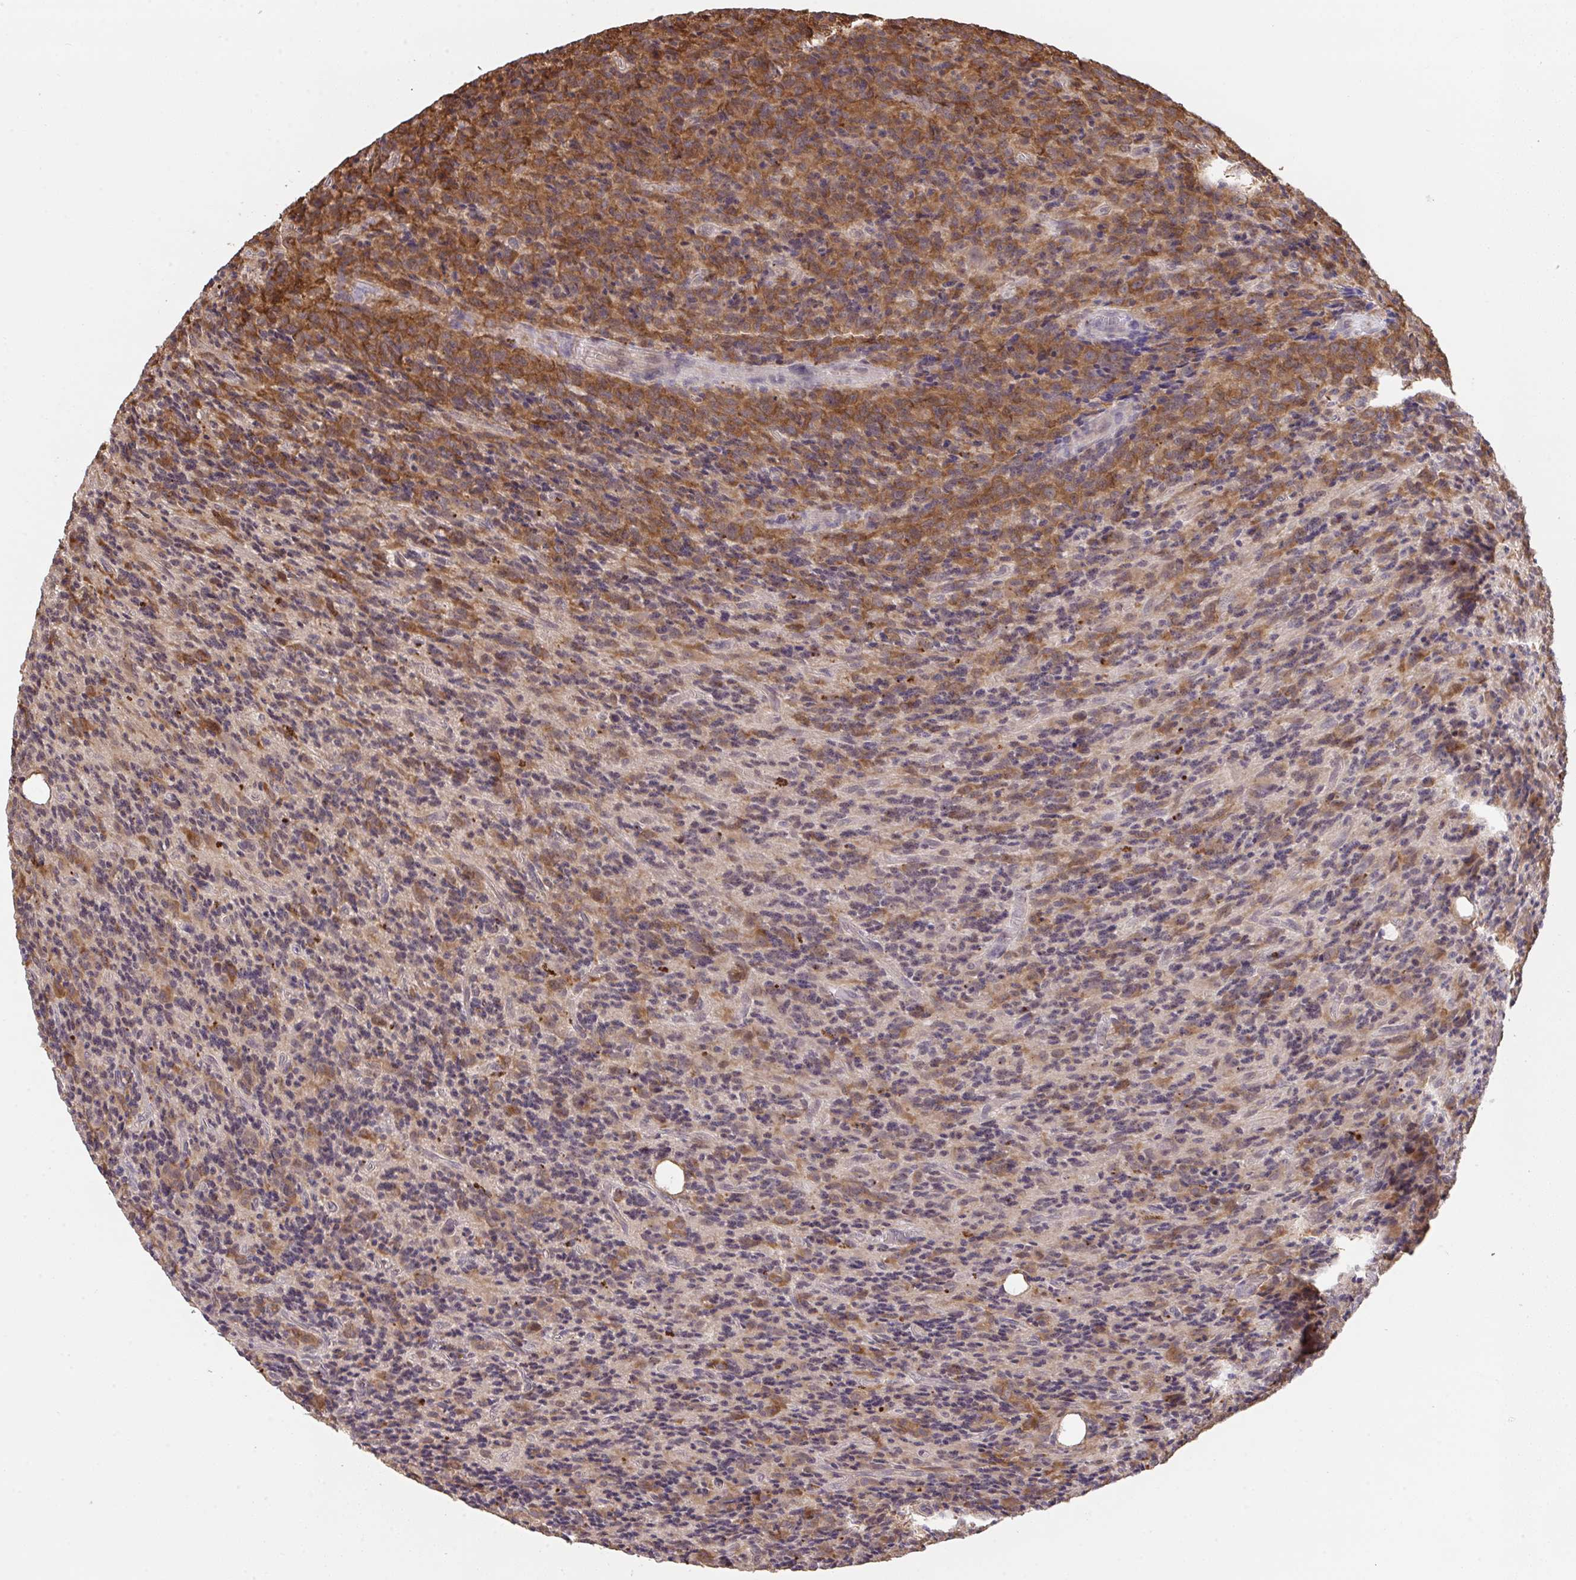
{"staining": {"intensity": "moderate", "quantity": "25%-75%", "location": "cytoplasmic/membranous"}, "tissue": "glioma", "cell_type": "Tumor cells", "image_type": "cancer", "snomed": [{"axis": "morphology", "description": "Glioma, malignant, High grade"}, {"axis": "topography", "description": "Brain"}], "caption": "Glioma was stained to show a protein in brown. There is medium levels of moderate cytoplasmic/membranous staining in about 25%-75% of tumor cells. Using DAB (3,3'-diaminobenzidine) (brown) and hematoxylin (blue) stains, captured at high magnification using brightfield microscopy.", "gene": "C12orf57", "patient": {"sex": "male", "age": 76}}